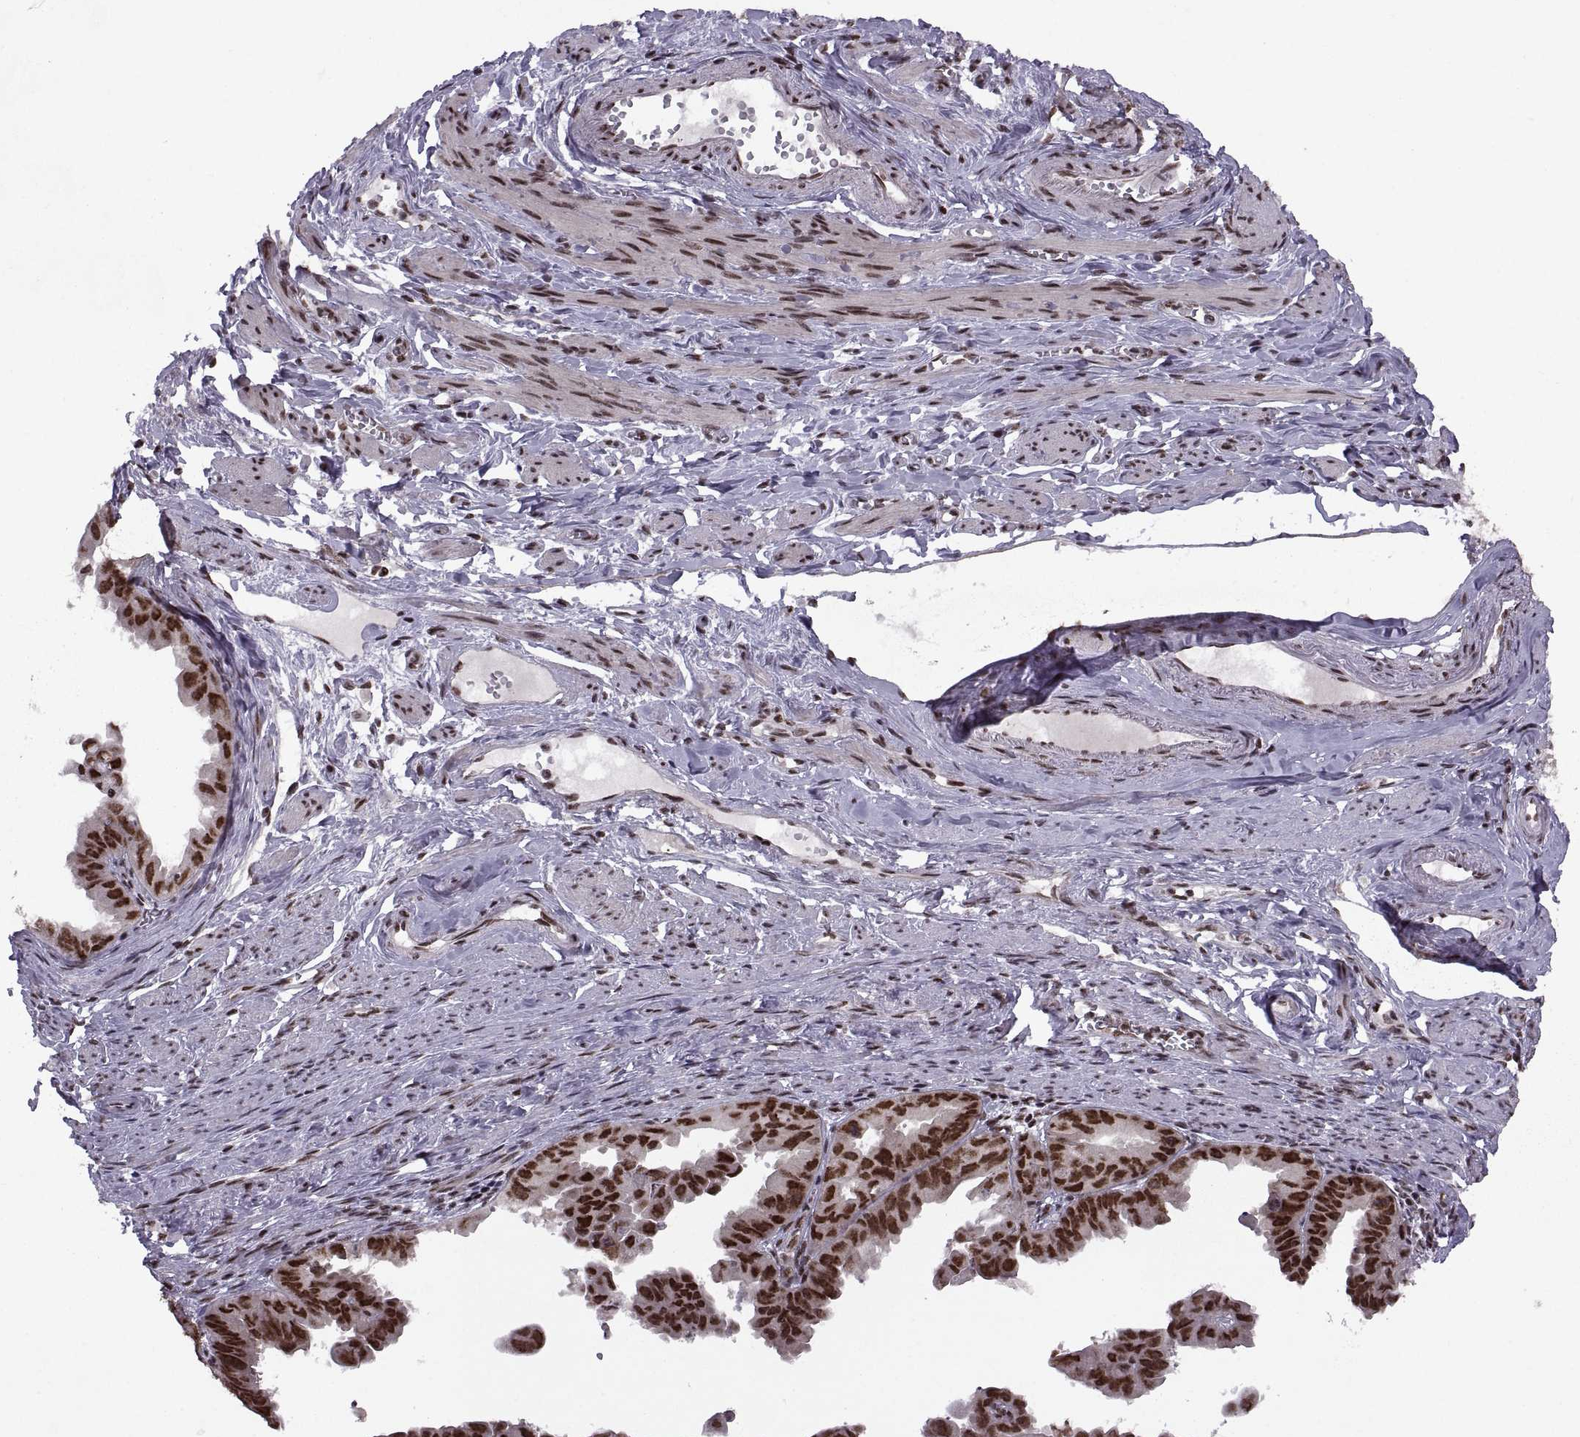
{"staining": {"intensity": "strong", "quantity": ">75%", "location": "nuclear"}, "tissue": "ovarian cancer", "cell_type": "Tumor cells", "image_type": "cancer", "snomed": [{"axis": "morphology", "description": "Carcinoma, endometroid"}, {"axis": "topography", "description": "Ovary"}], "caption": "This is an image of immunohistochemistry (IHC) staining of ovarian cancer, which shows strong staining in the nuclear of tumor cells.", "gene": "MT1E", "patient": {"sex": "female", "age": 85}}